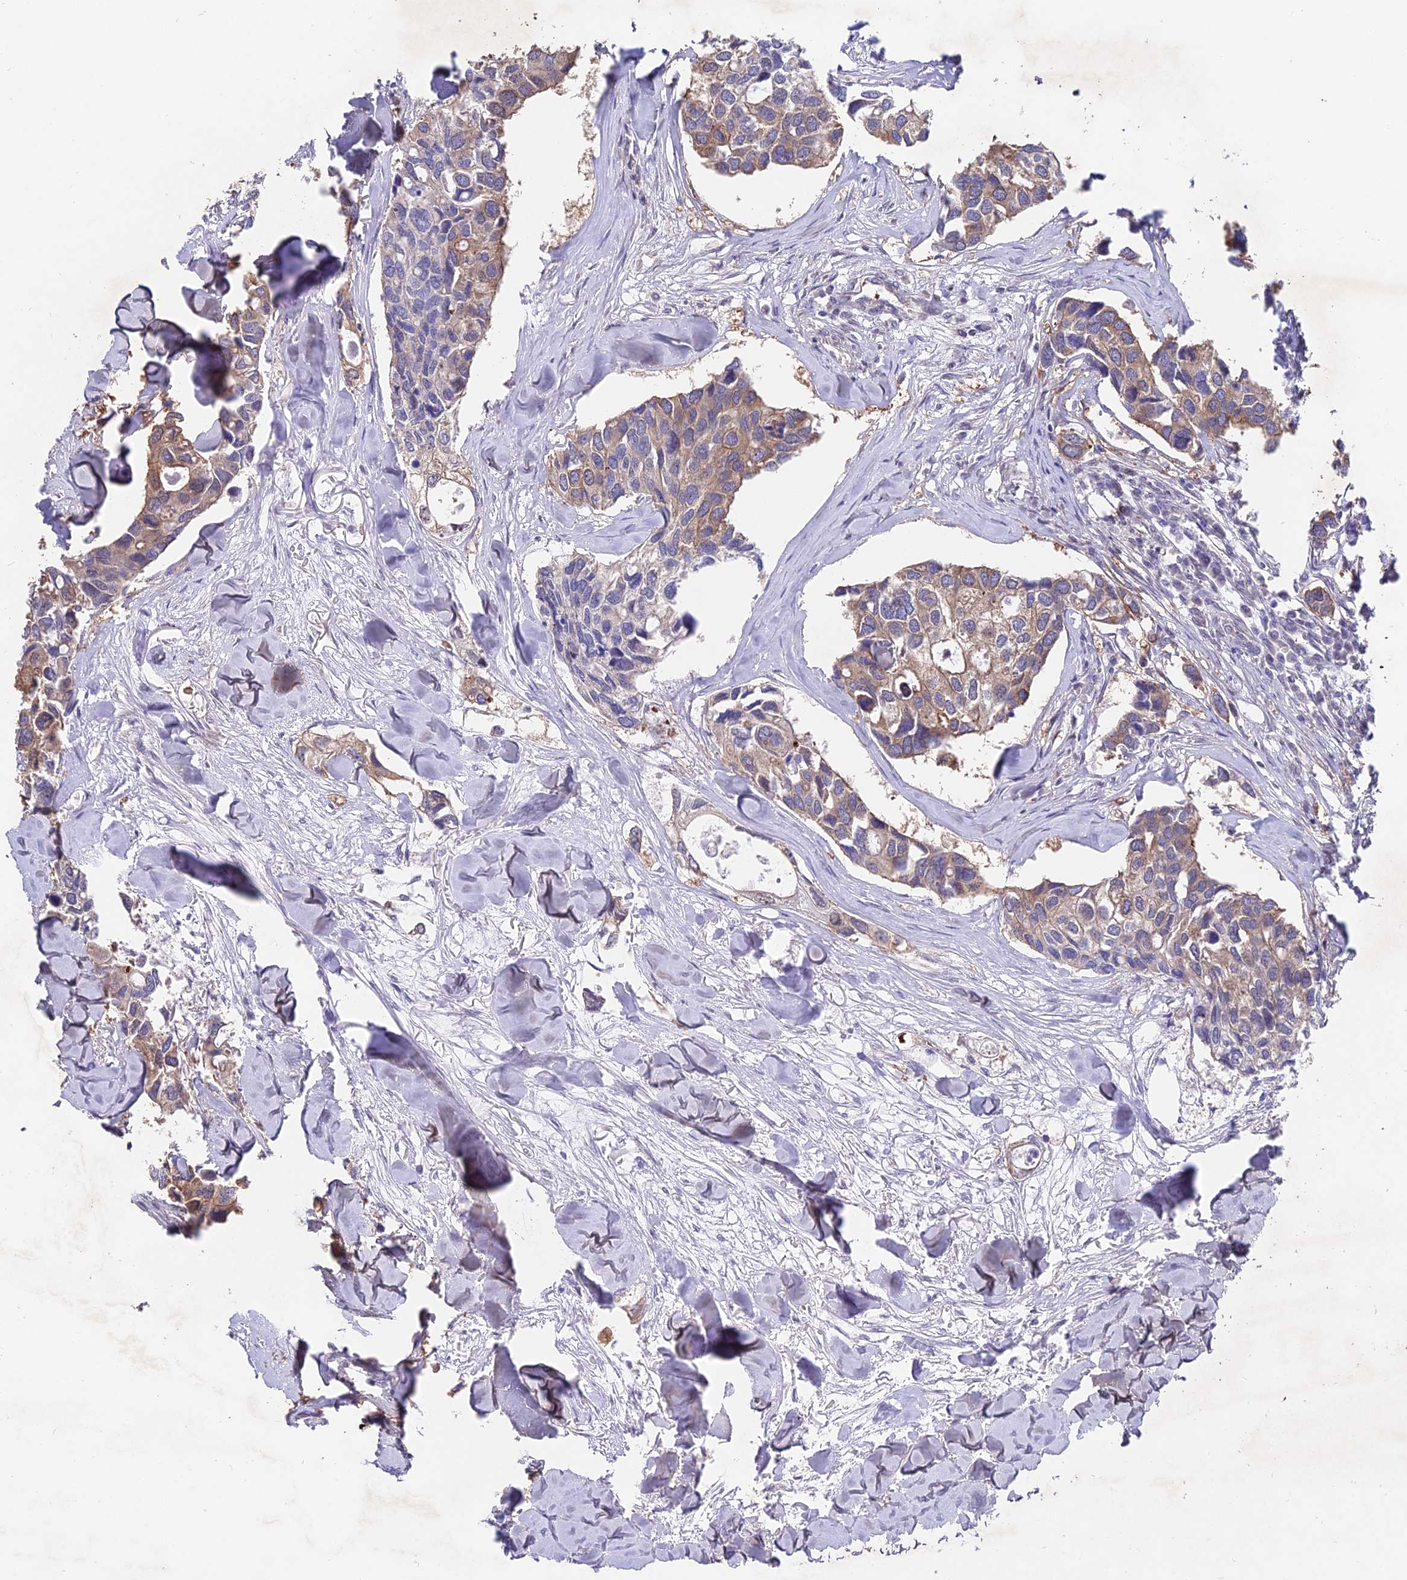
{"staining": {"intensity": "moderate", "quantity": "25%-75%", "location": "cytoplasmic/membranous"}, "tissue": "breast cancer", "cell_type": "Tumor cells", "image_type": "cancer", "snomed": [{"axis": "morphology", "description": "Duct carcinoma"}, {"axis": "topography", "description": "Breast"}], "caption": "Immunohistochemistry (DAB (3,3'-diaminobenzidine)) staining of human invasive ductal carcinoma (breast) exhibits moderate cytoplasmic/membranous protein positivity in approximately 25%-75% of tumor cells.", "gene": "INPP4A", "patient": {"sex": "female", "age": 83}}